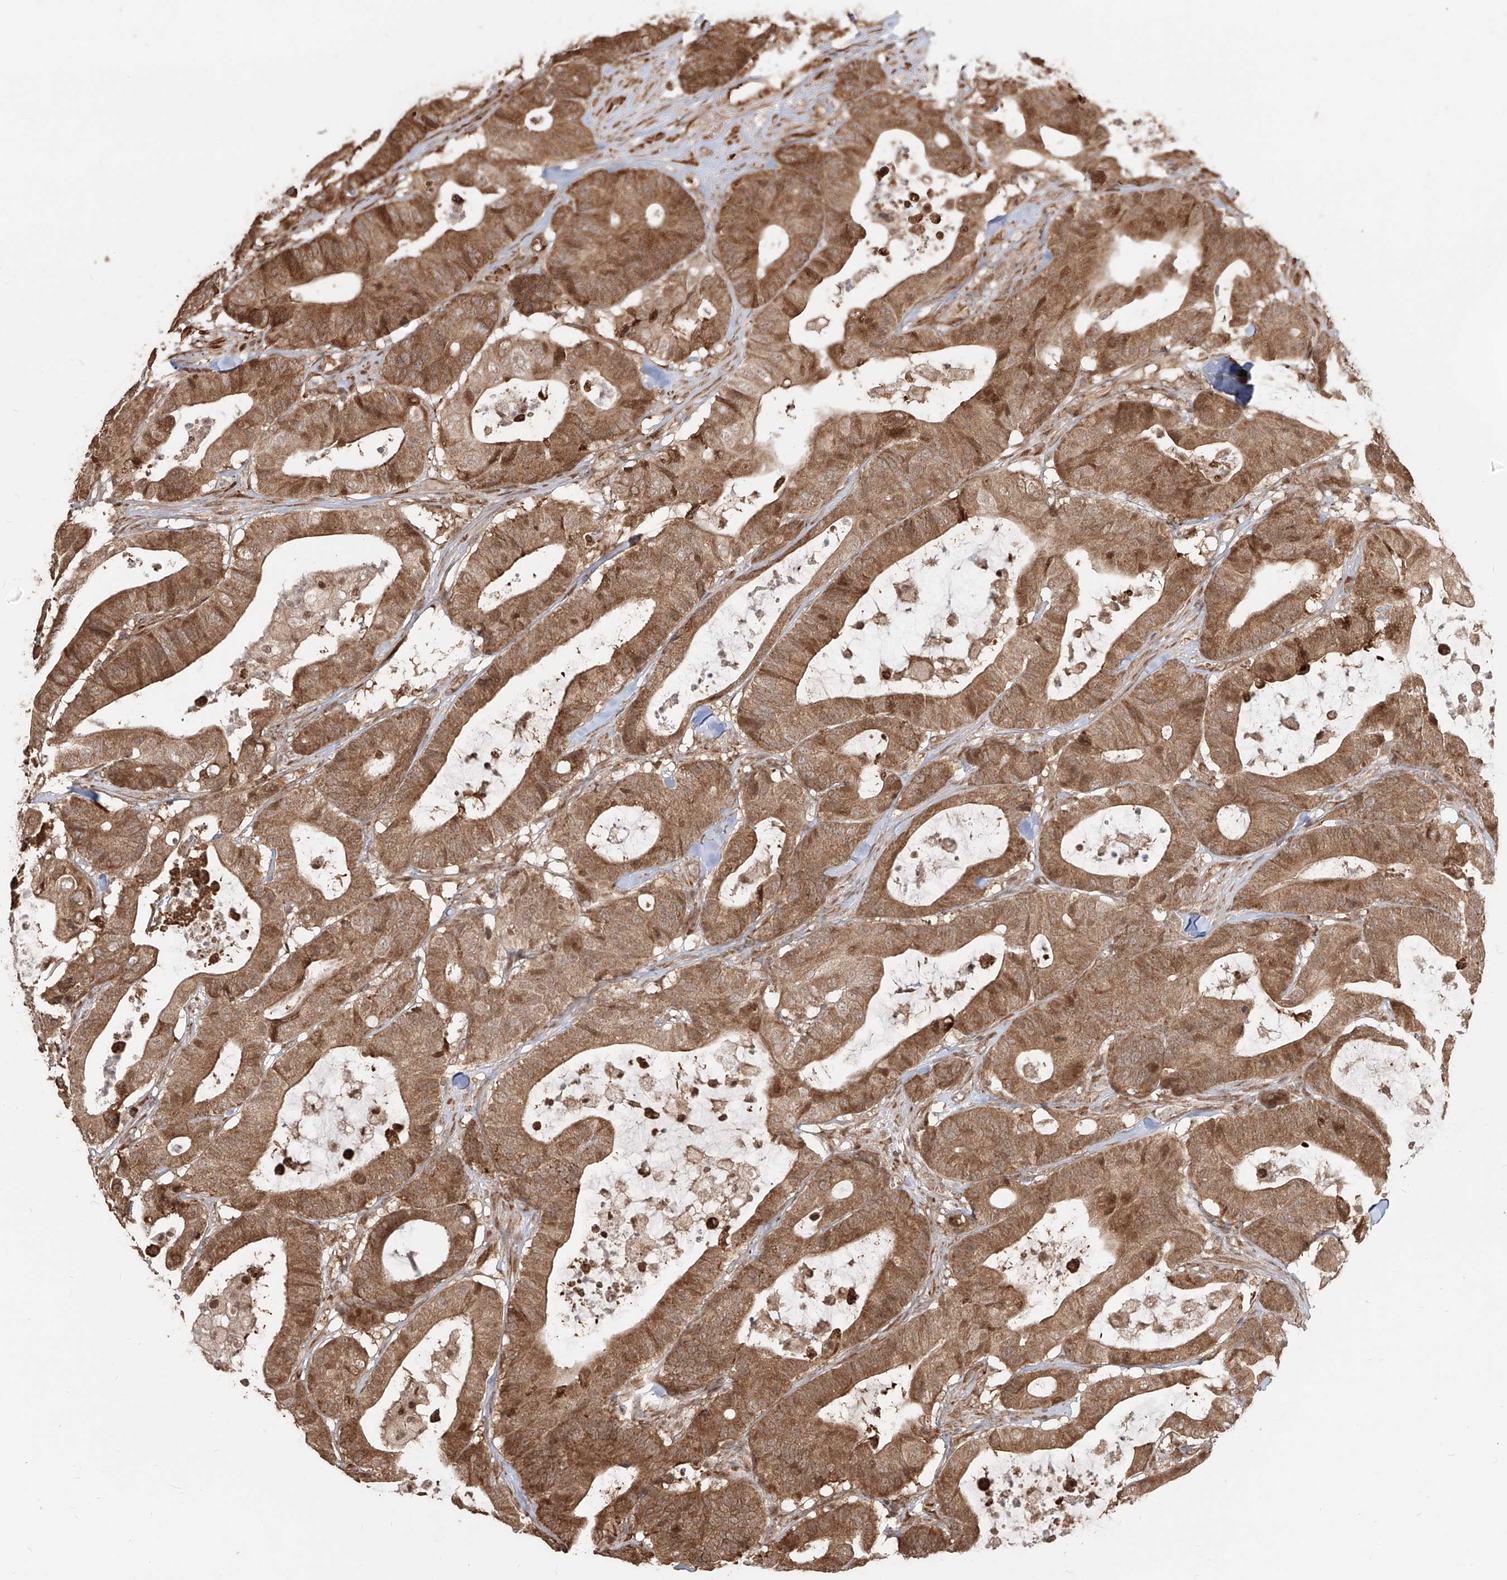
{"staining": {"intensity": "moderate", "quantity": ">75%", "location": "cytoplasmic/membranous"}, "tissue": "colorectal cancer", "cell_type": "Tumor cells", "image_type": "cancer", "snomed": [{"axis": "morphology", "description": "Adenocarcinoma, NOS"}, {"axis": "topography", "description": "Colon"}], "caption": "Human colorectal cancer (adenocarcinoma) stained with a brown dye reveals moderate cytoplasmic/membranous positive staining in approximately >75% of tumor cells.", "gene": "UBE2K", "patient": {"sex": "female", "age": 84}}